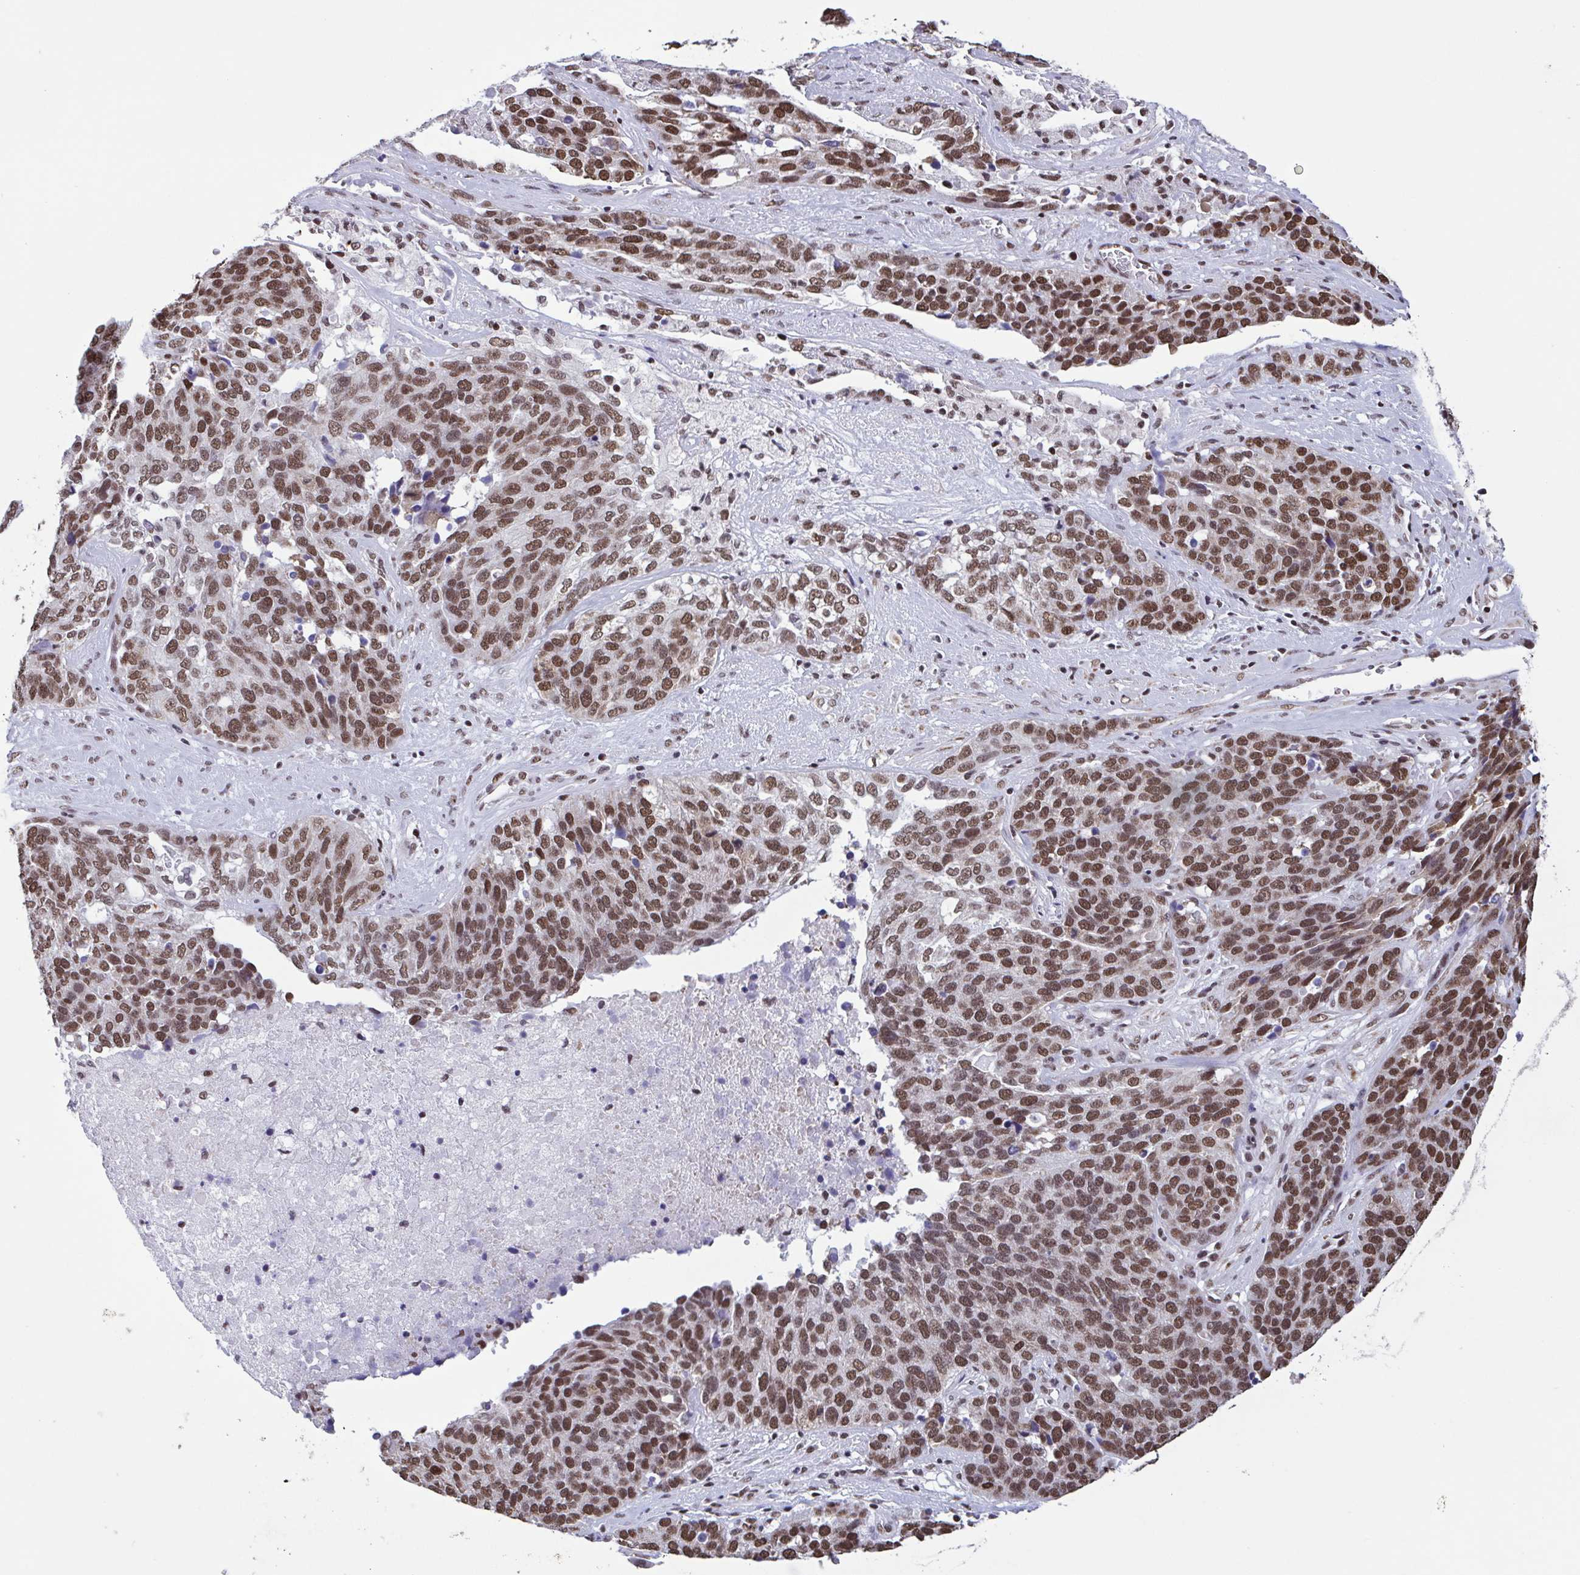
{"staining": {"intensity": "moderate", "quantity": ">75%", "location": "nuclear"}, "tissue": "ovarian cancer", "cell_type": "Tumor cells", "image_type": "cancer", "snomed": [{"axis": "morphology", "description": "Cystadenocarcinoma, serous, NOS"}, {"axis": "topography", "description": "Ovary"}], "caption": "Protein positivity by immunohistochemistry exhibits moderate nuclear positivity in about >75% of tumor cells in ovarian cancer. (Brightfield microscopy of DAB IHC at high magnification).", "gene": "TIMM21", "patient": {"sex": "female", "age": 44}}